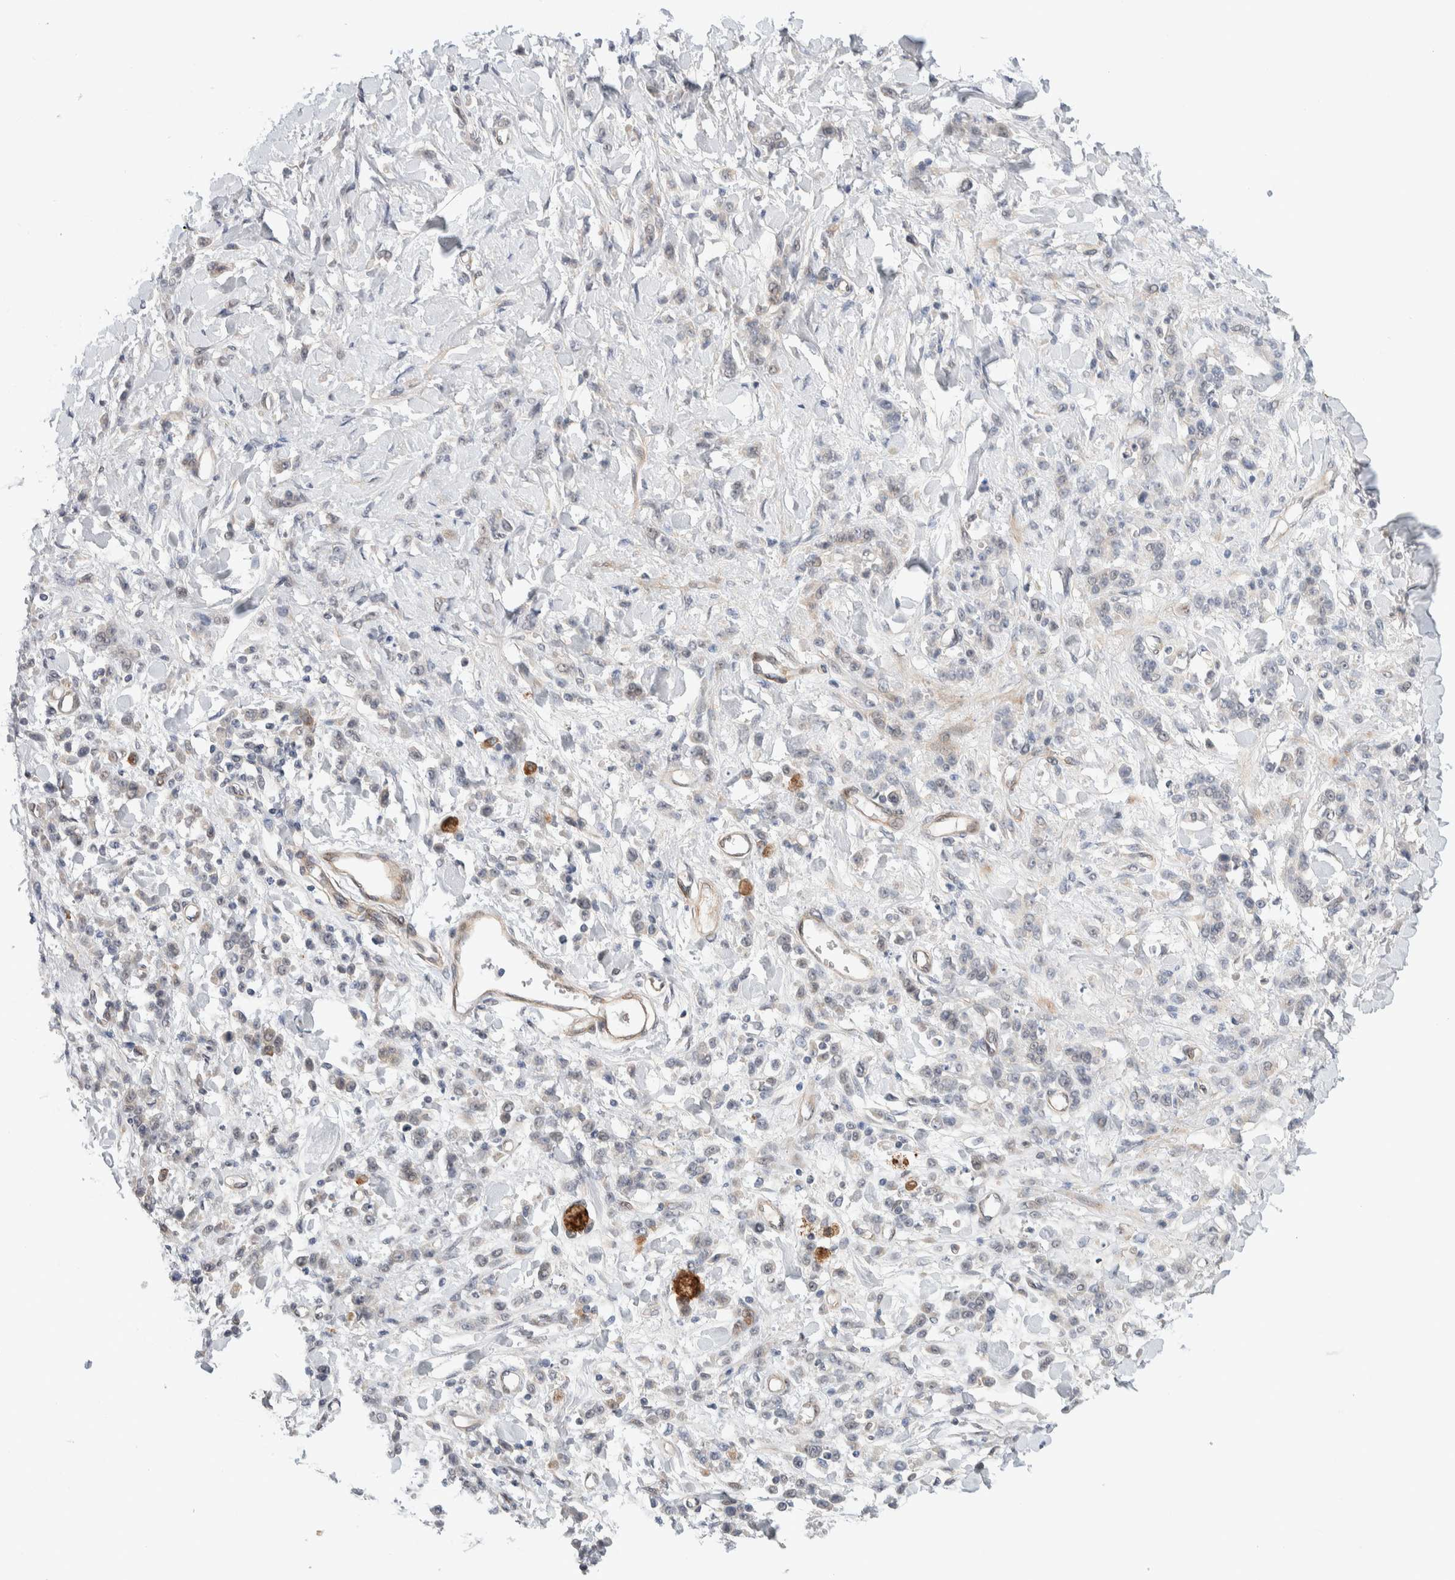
{"staining": {"intensity": "negative", "quantity": "none", "location": "none"}, "tissue": "stomach cancer", "cell_type": "Tumor cells", "image_type": "cancer", "snomed": [{"axis": "morphology", "description": "Normal tissue, NOS"}, {"axis": "morphology", "description": "Adenocarcinoma, NOS"}, {"axis": "topography", "description": "Stomach"}], "caption": "IHC of human adenocarcinoma (stomach) displays no staining in tumor cells. The staining was performed using DAB to visualize the protein expression in brown, while the nuclei were stained in blue with hematoxylin (Magnification: 20x).", "gene": "PRDM15", "patient": {"sex": "male", "age": 82}}